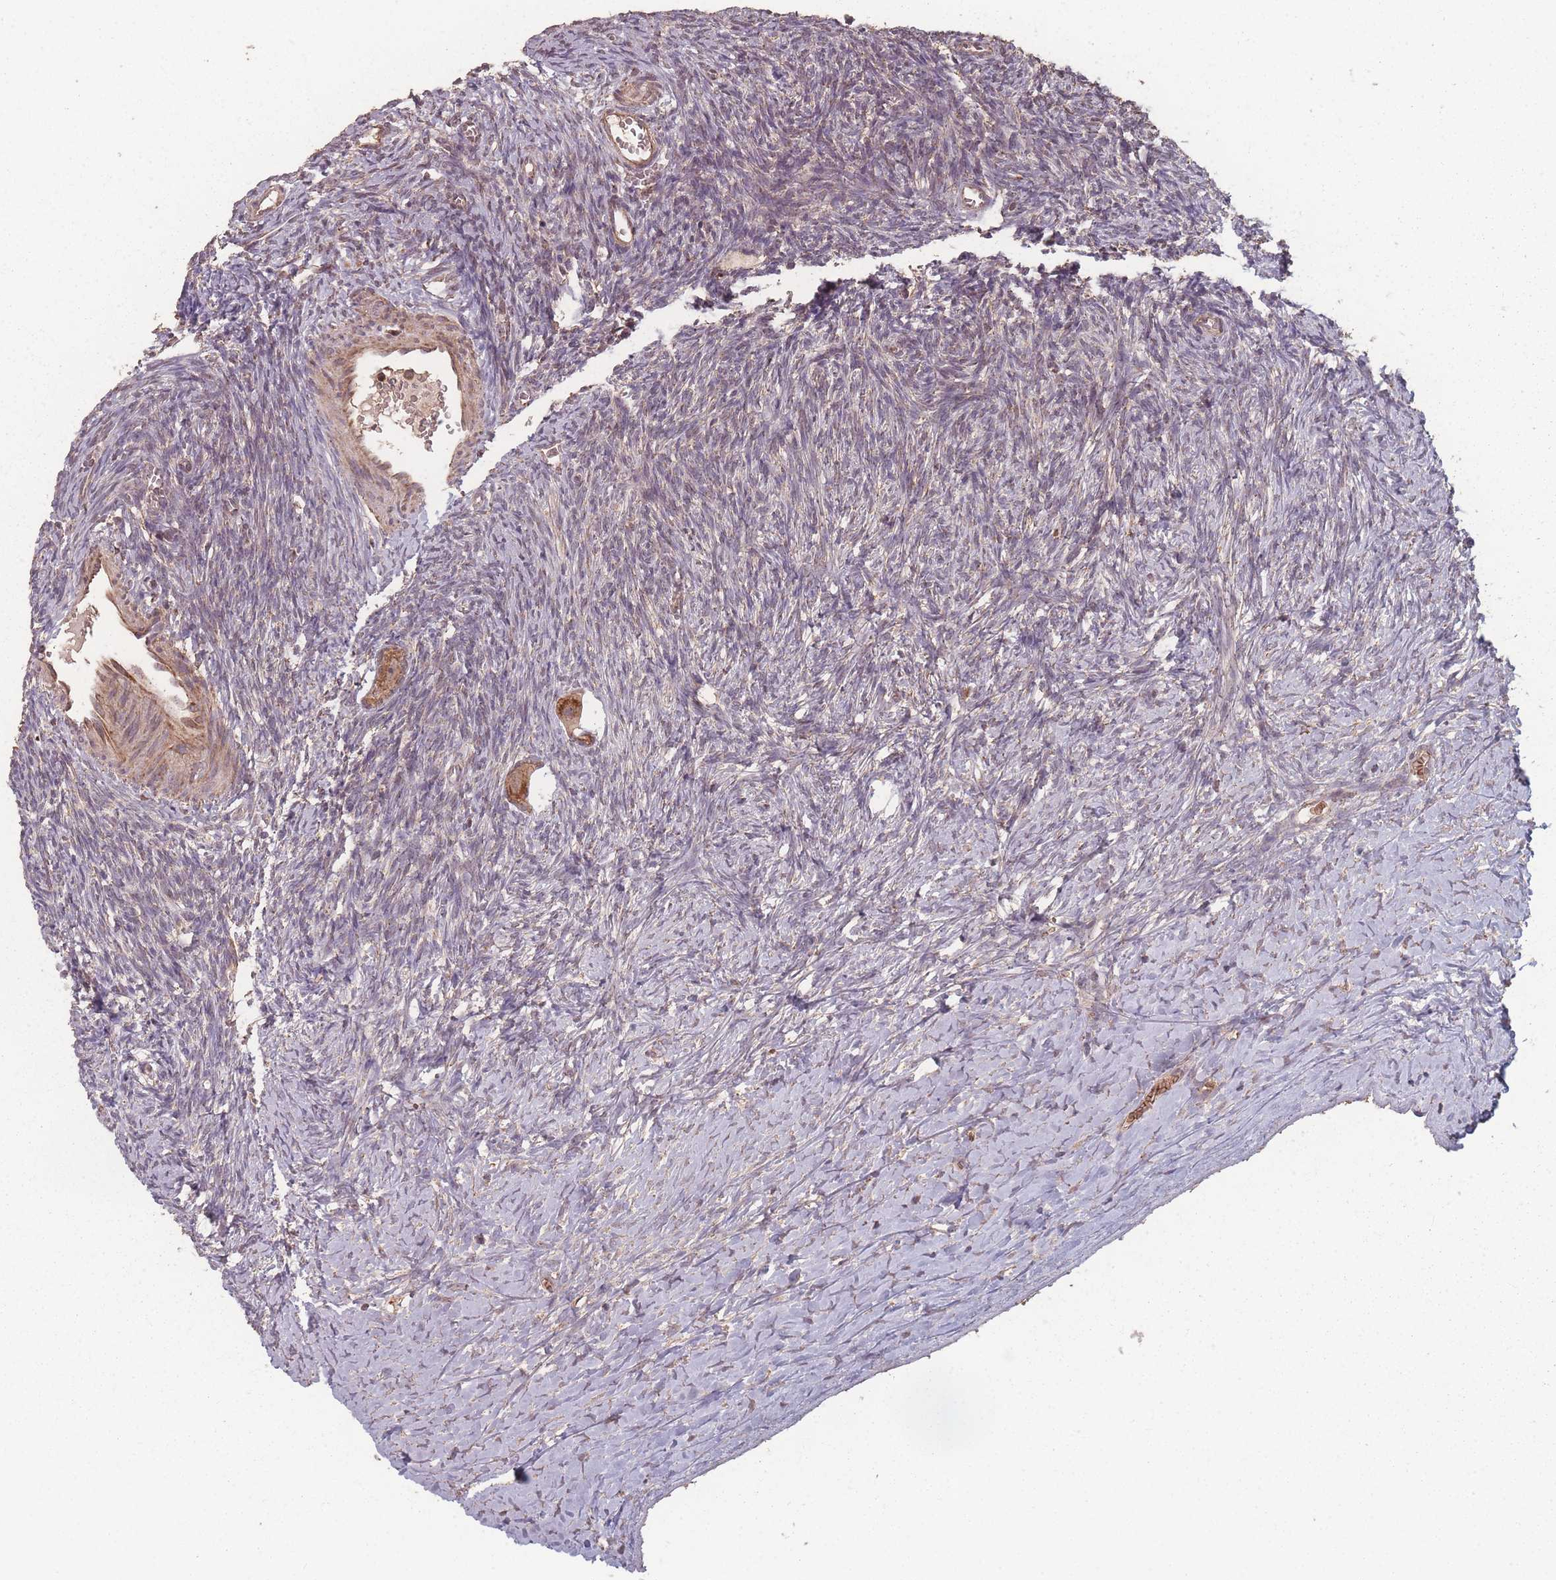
{"staining": {"intensity": "moderate", "quantity": ">75%", "location": "cytoplasmic/membranous"}, "tissue": "ovary", "cell_type": "Follicle cells", "image_type": "normal", "snomed": [{"axis": "morphology", "description": "Normal tissue, NOS"}, {"axis": "morphology", "description": "Developmental malformation"}, {"axis": "topography", "description": "Ovary"}], "caption": "This image reveals unremarkable ovary stained with IHC to label a protein in brown. The cytoplasmic/membranous of follicle cells show moderate positivity for the protein. Nuclei are counter-stained blue.", "gene": "LYRM7", "patient": {"sex": "female", "age": 39}}